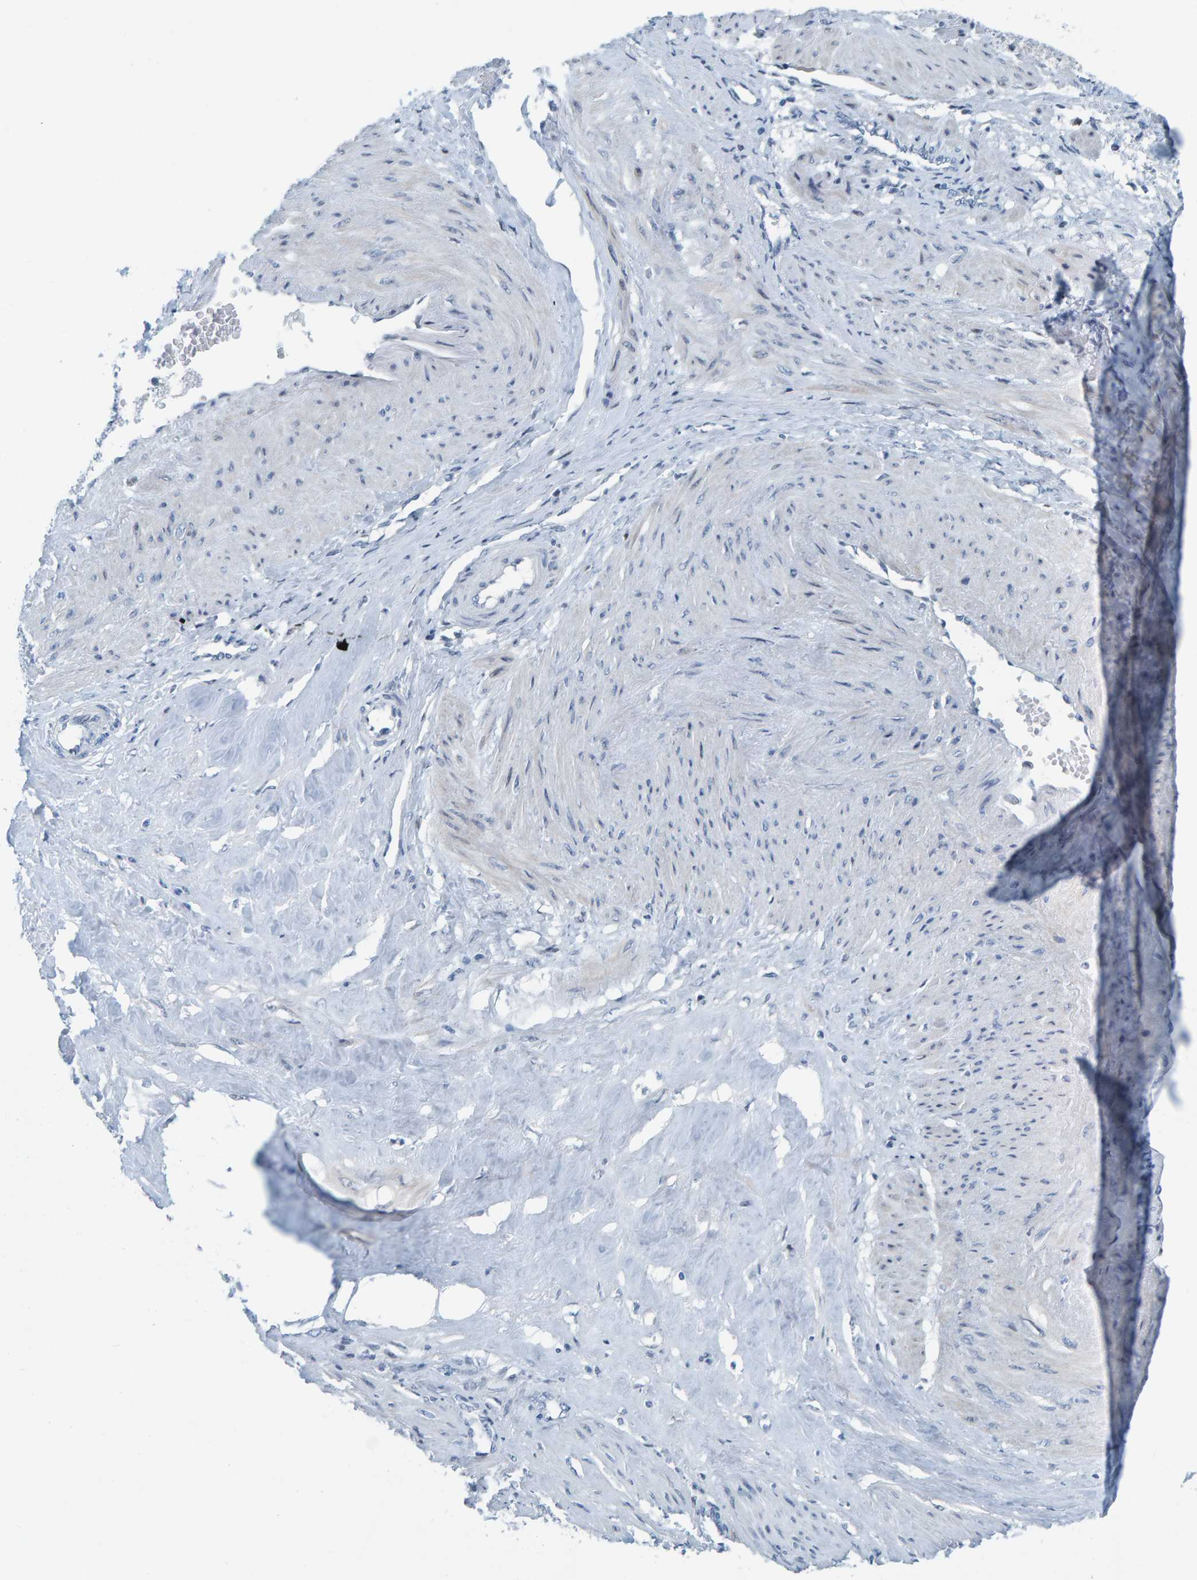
{"staining": {"intensity": "negative", "quantity": "none", "location": "none"}, "tissue": "smooth muscle", "cell_type": "Smooth muscle cells", "image_type": "normal", "snomed": [{"axis": "morphology", "description": "Normal tissue, NOS"}, {"axis": "topography", "description": "Endometrium"}], "caption": "DAB immunohistochemical staining of normal human smooth muscle reveals no significant expression in smooth muscle cells. (DAB IHC, high magnification).", "gene": "CNP", "patient": {"sex": "female", "age": 33}}